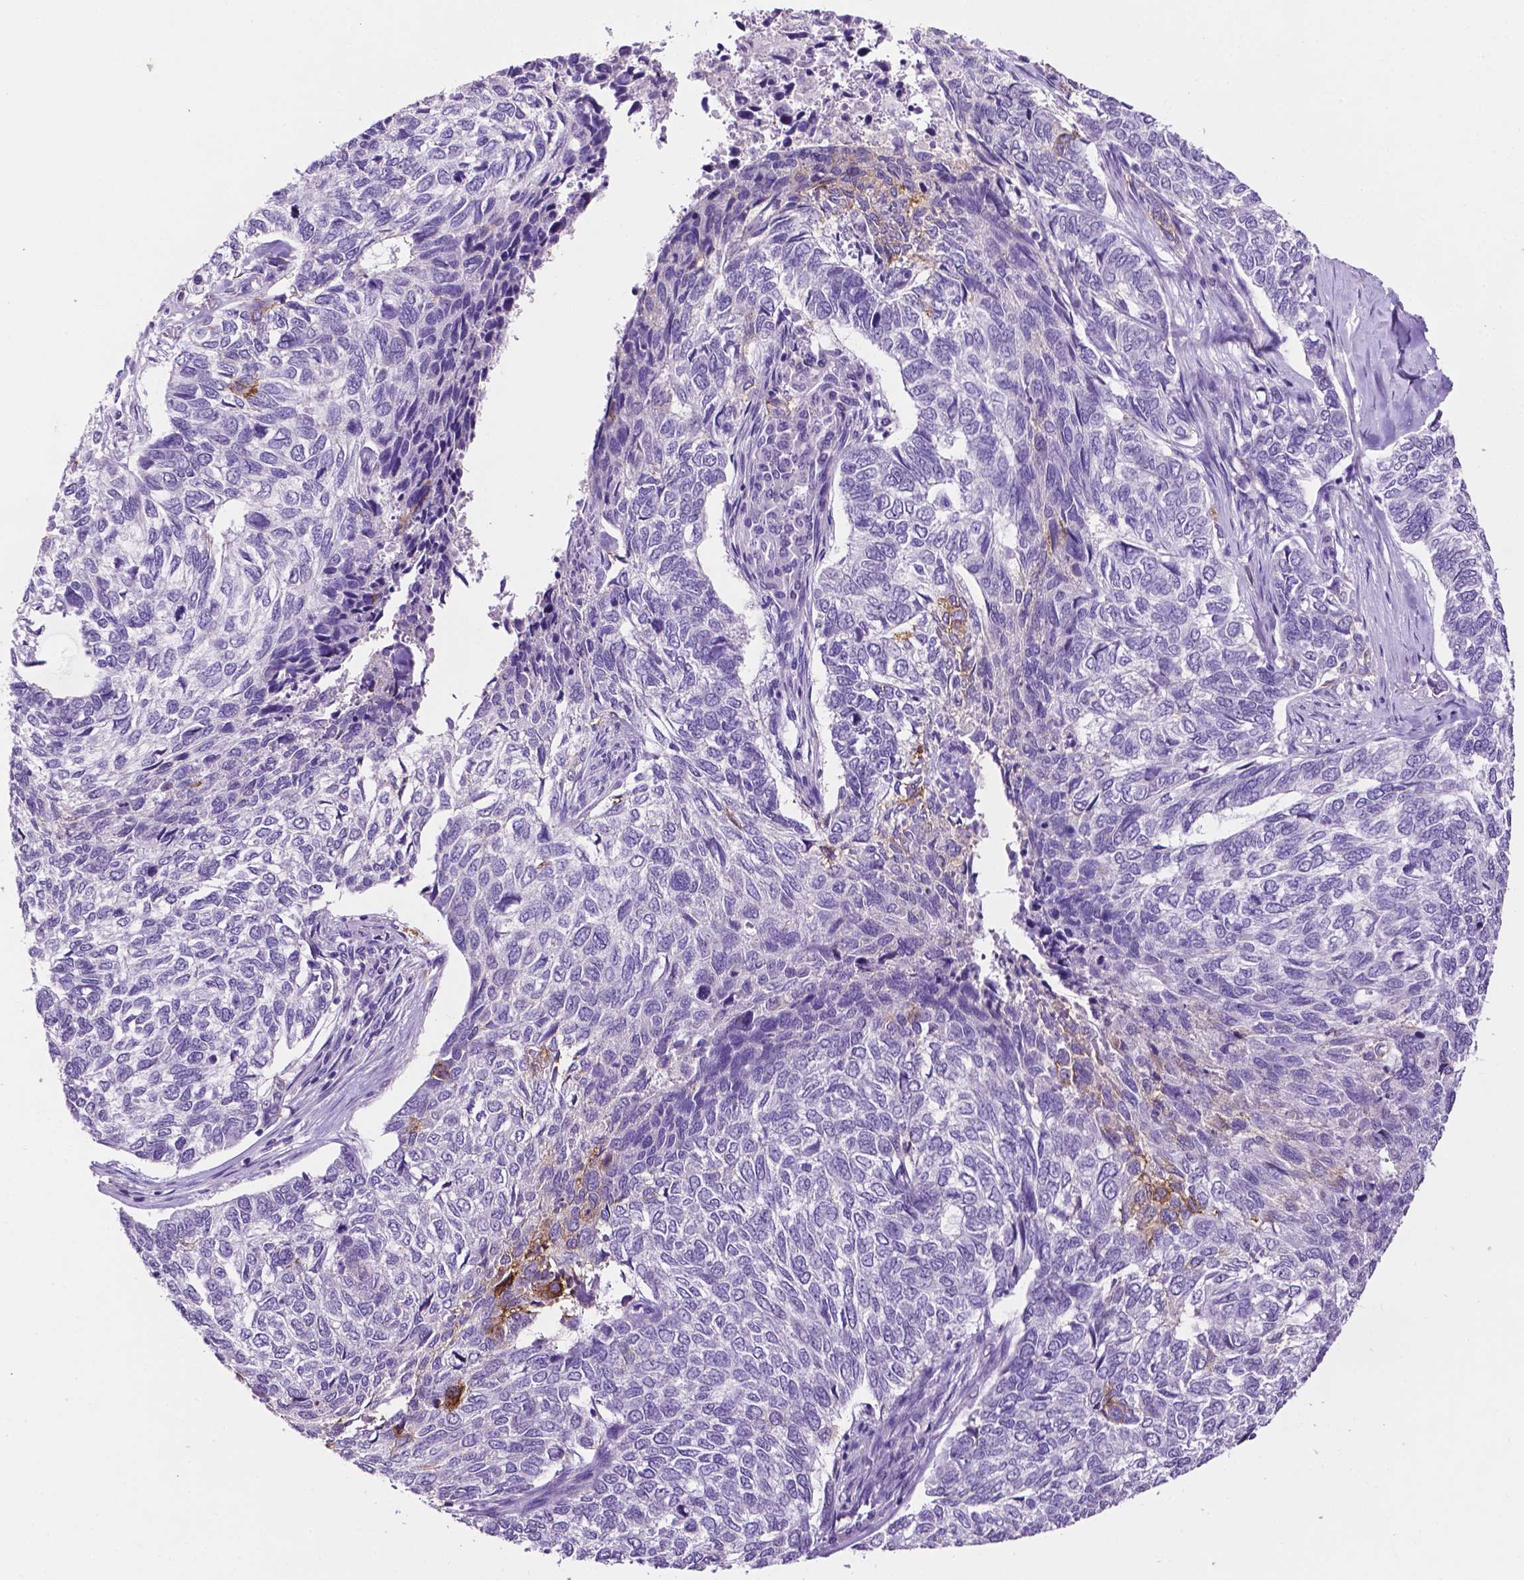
{"staining": {"intensity": "moderate", "quantity": "<25%", "location": "cytoplasmic/membranous"}, "tissue": "skin cancer", "cell_type": "Tumor cells", "image_type": "cancer", "snomed": [{"axis": "morphology", "description": "Basal cell carcinoma"}, {"axis": "topography", "description": "Skin"}], "caption": "Immunohistochemical staining of human skin basal cell carcinoma displays low levels of moderate cytoplasmic/membranous protein staining in approximately <25% of tumor cells. Nuclei are stained in blue.", "gene": "TACSTD2", "patient": {"sex": "female", "age": 65}}